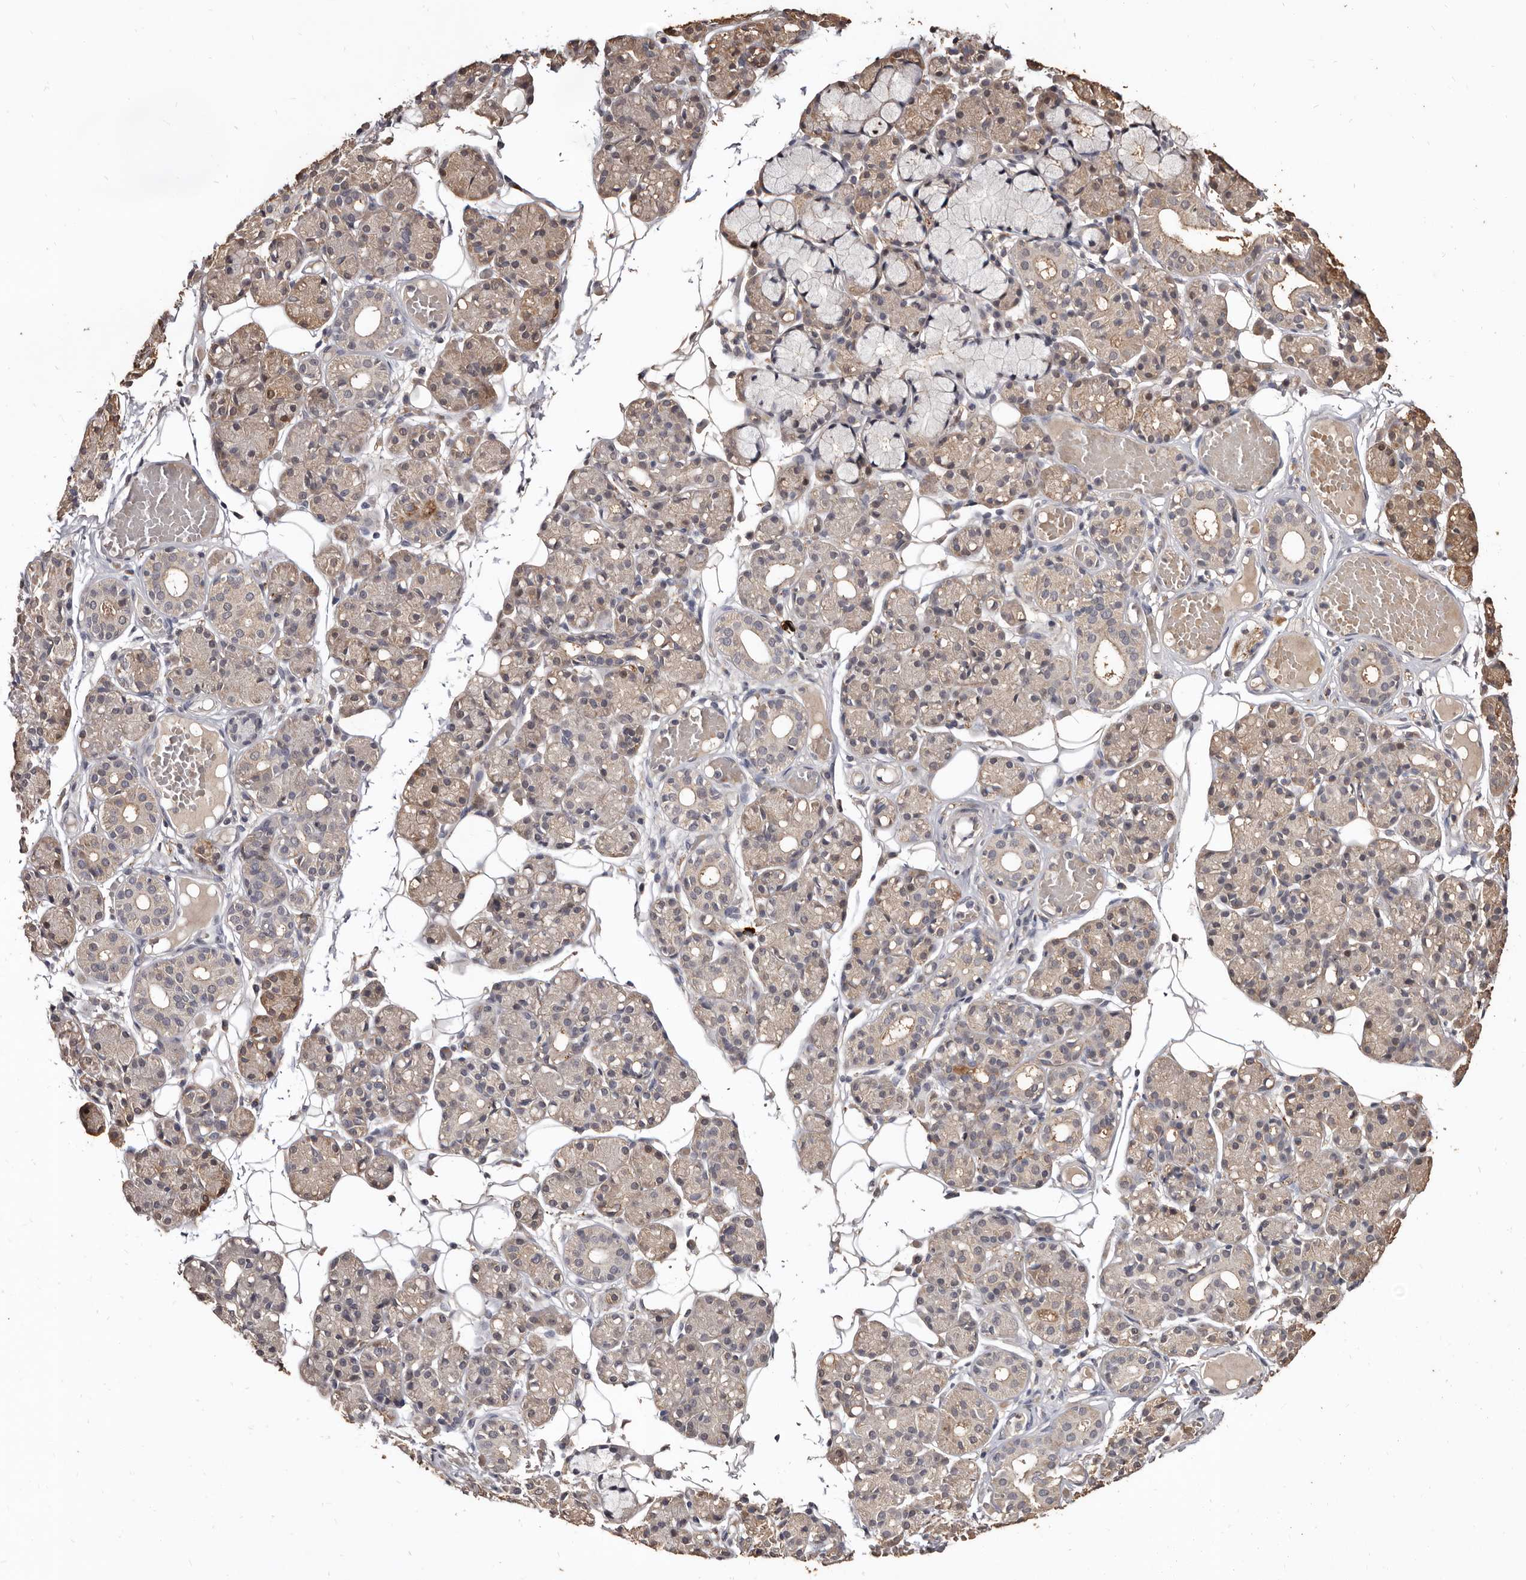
{"staining": {"intensity": "weak", "quantity": "25%-75%", "location": "cytoplasmic/membranous"}, "tissue": "salivary gland", "cell_type": "Glandular cells", "image_type": "normal", "snomed": [{"axis": "morphology", "description": "Normal tissue, NOS"}, {"axis": "topography", "description": "Salivary gland"}], "caption": "Immunohistochemistry (IHC) histopathology image of benign human salivary gland stained for a protein (brown), which demonstrates low levels of weak cytoplasmic/membranous positivity in about 25%-75% of glandular cells.", "gene": "INAVA", "patient": {"sex": "male", "age": 63}}